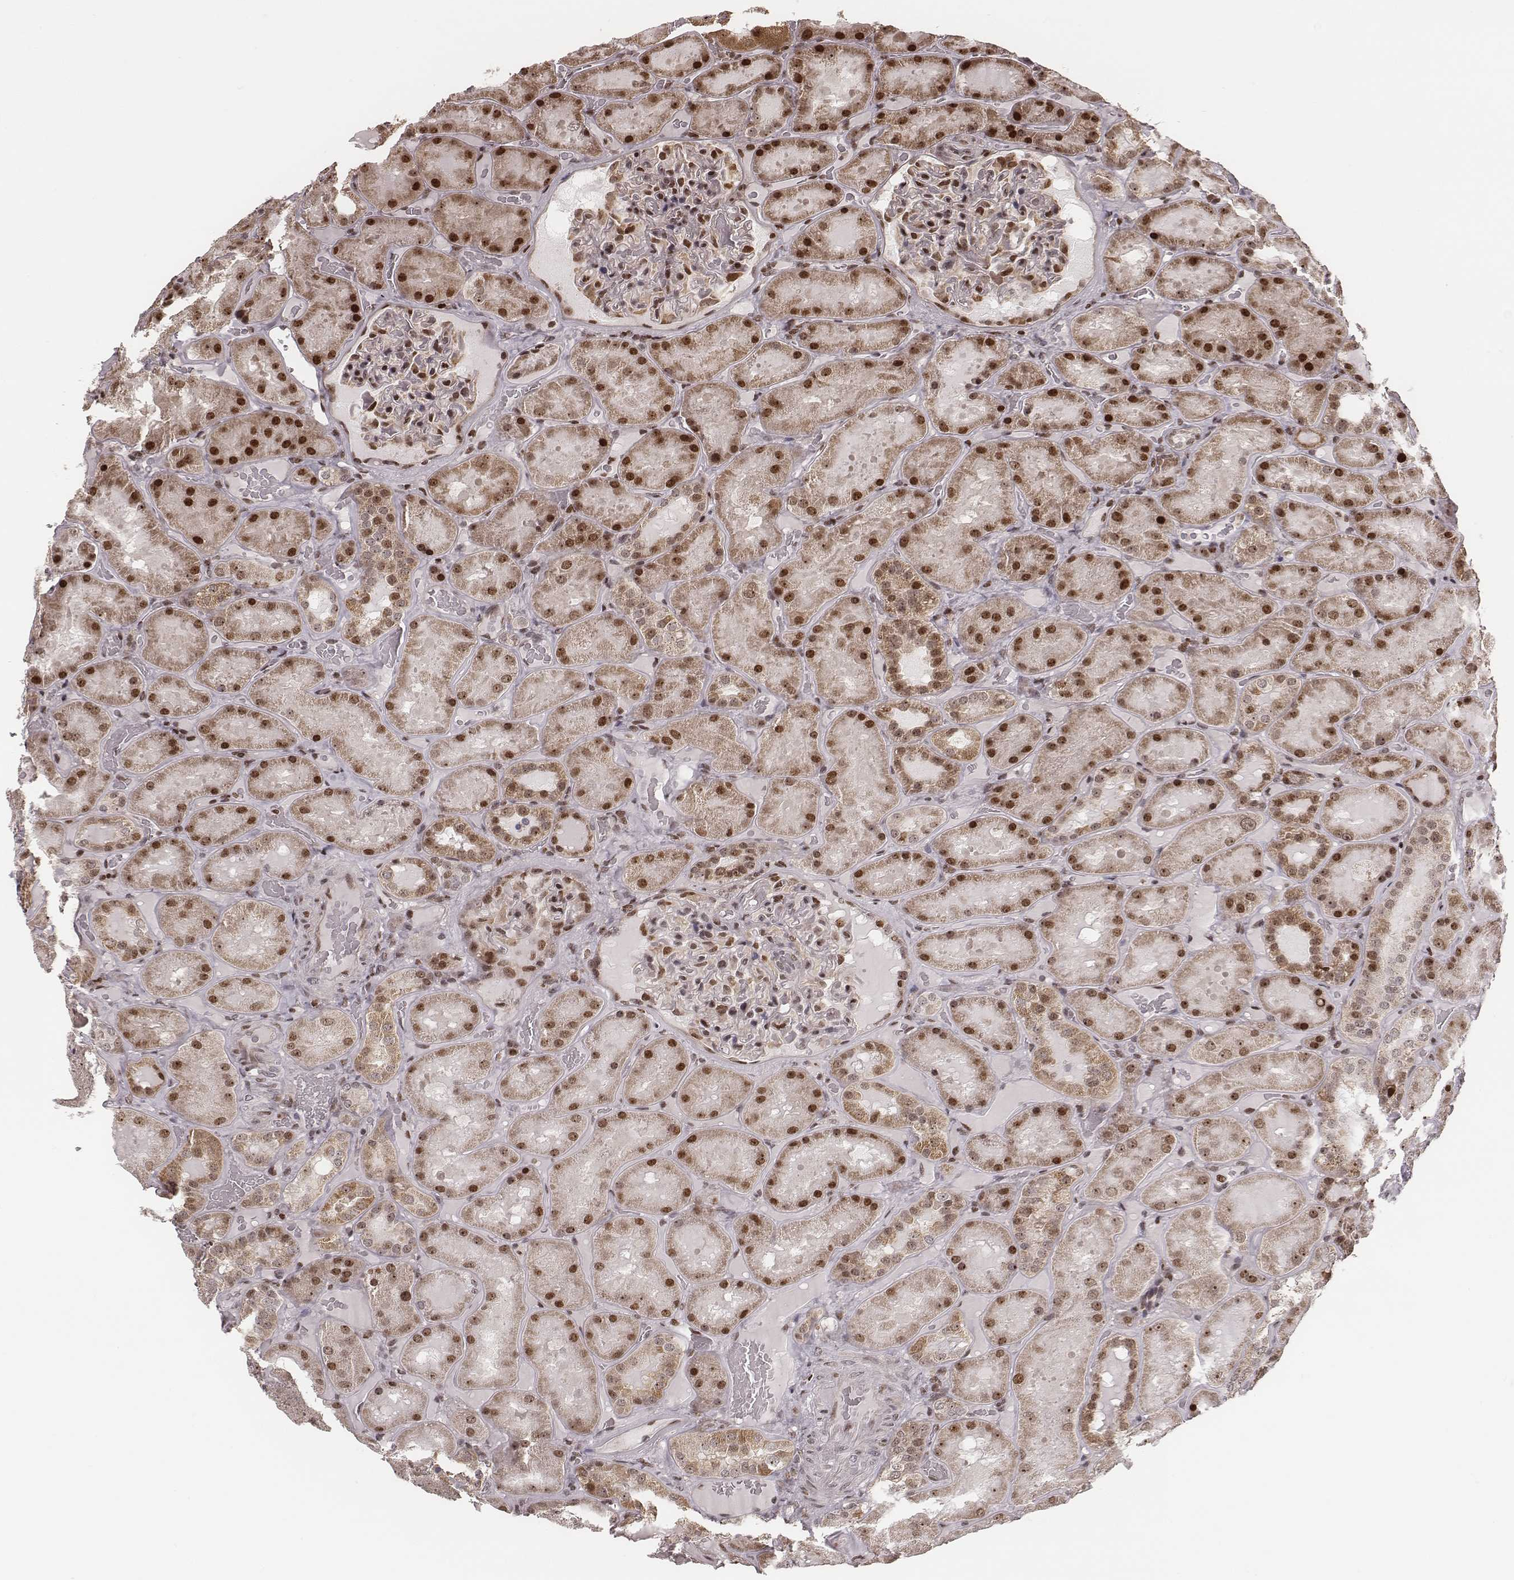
{"staining": {"intensity": "moderate", "quantity": "25%-75%", "location": "cytoplasmic/membranous,nuclear"}, "tissue": "kidney", "cell_type": "Cells in glomeruli", "image_type": "normal", "snomed": [{"axis": "morphology", "description": "Normal tissue, NOS"}, {"axis": "topography", "description": "Kidney"}], "caption": "This photomicrograph displays immunohistochemistry (IHC) staining of benign human kidney, with medium moderate cytoplasmic/membranous,nuclear expression in about 25%-75% of cells in glomeruli.", "gene": "VRK3", "patient": {"sex": "male", "age": 73}}